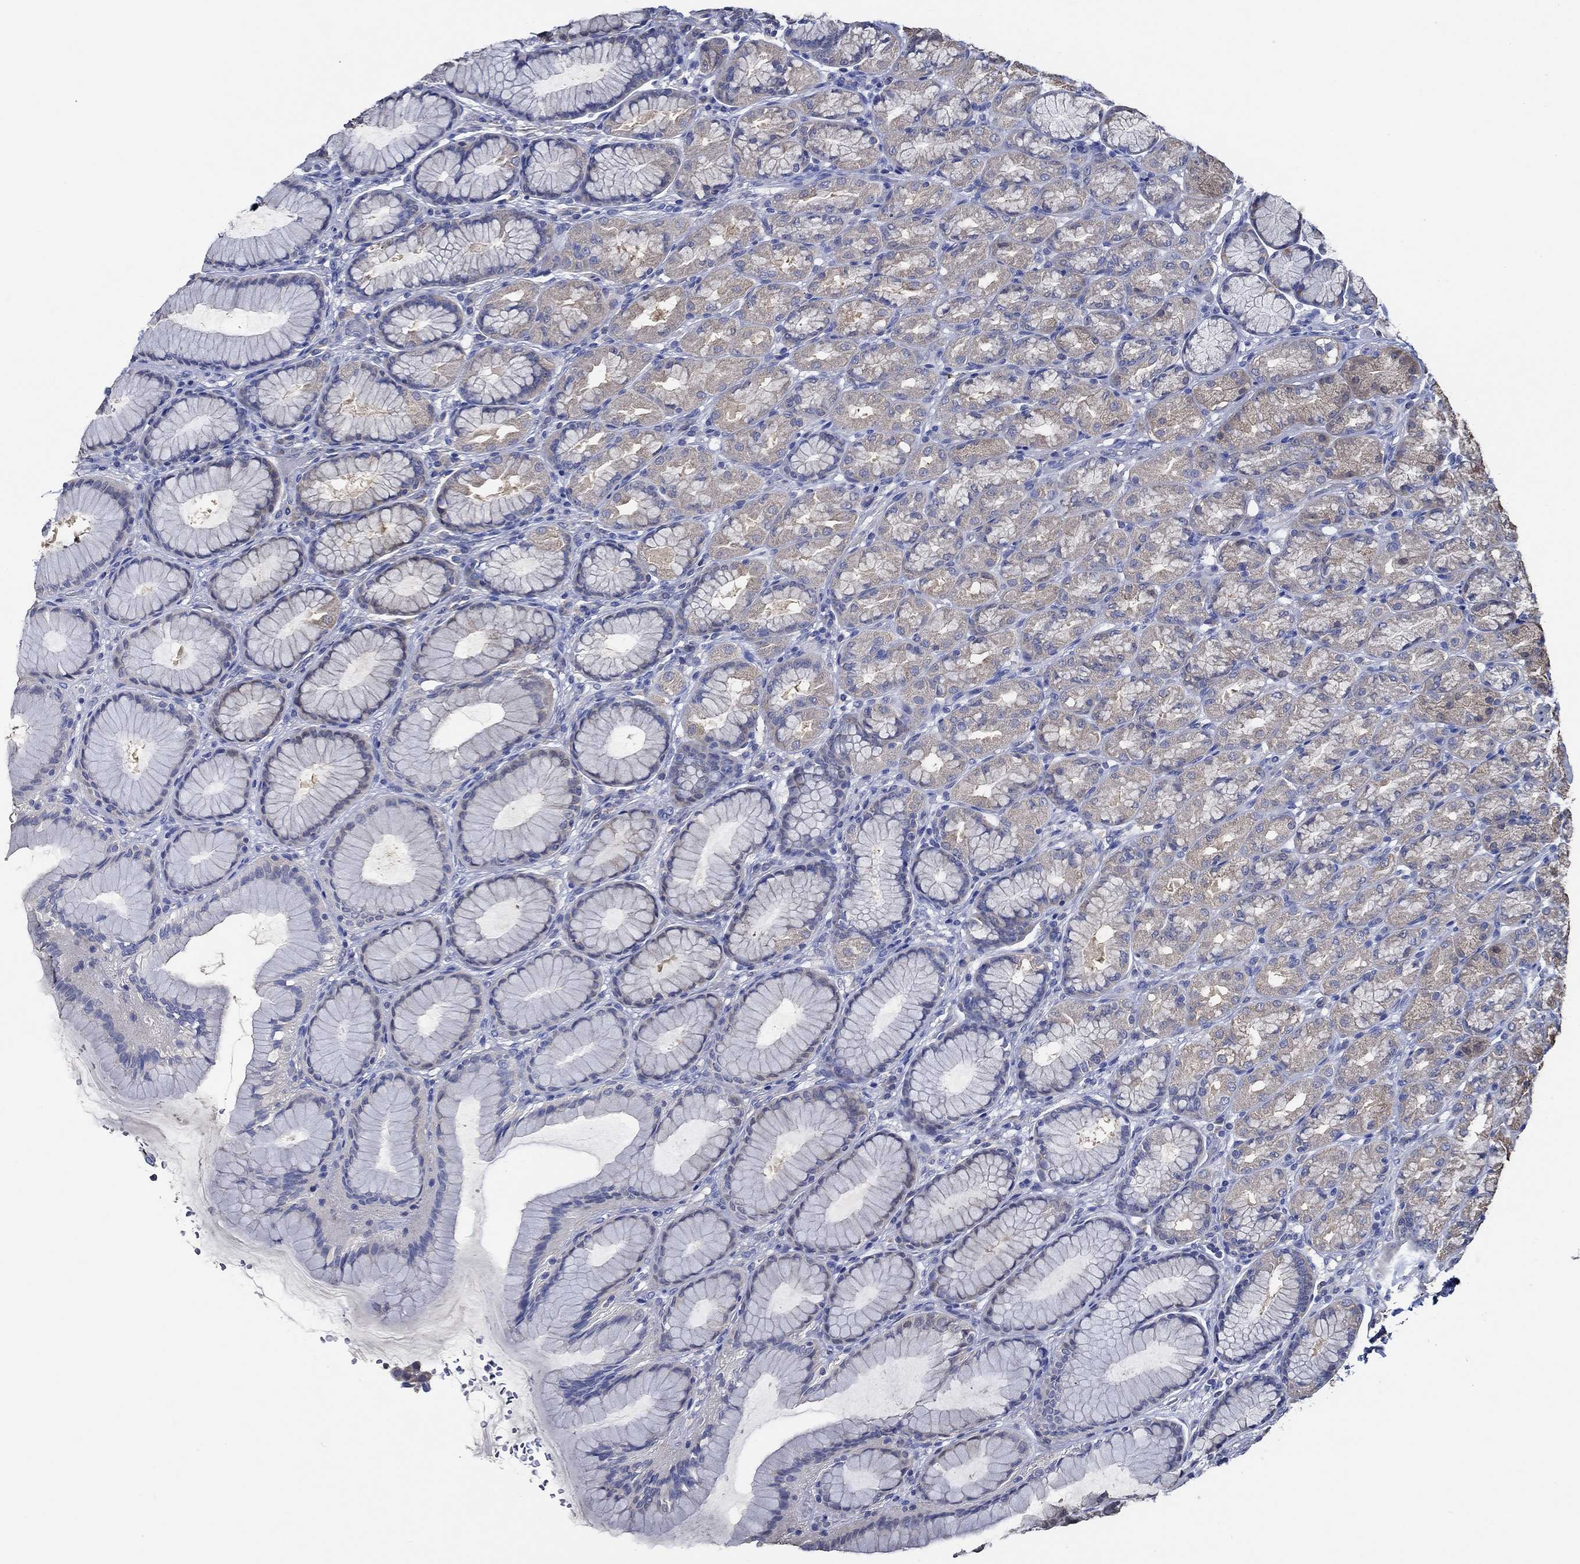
{"staining": {"intensity": "strong", "quantity": "<25%", "location": "cytoplasmic/membranous"}, "tissue": "stomach", "cell_type": "Glandular cells", "image_type": "normal", "snomed": [{"axis": "morphology", "description": "Normal tissue, NOS"}, {"axis": "morphology", "description": "Adenocarcinoma, NOS"}, {"axis": "topography", "description": "Stomach"}], "caption": "An IHC image of benign tissue is shown. Protein staining in brown highlights strong cytoplasmic/membranous positivity in stomach within glandular cells.", "gene": "DOCK3", "patient": {"sex": "female", "age": 79}}